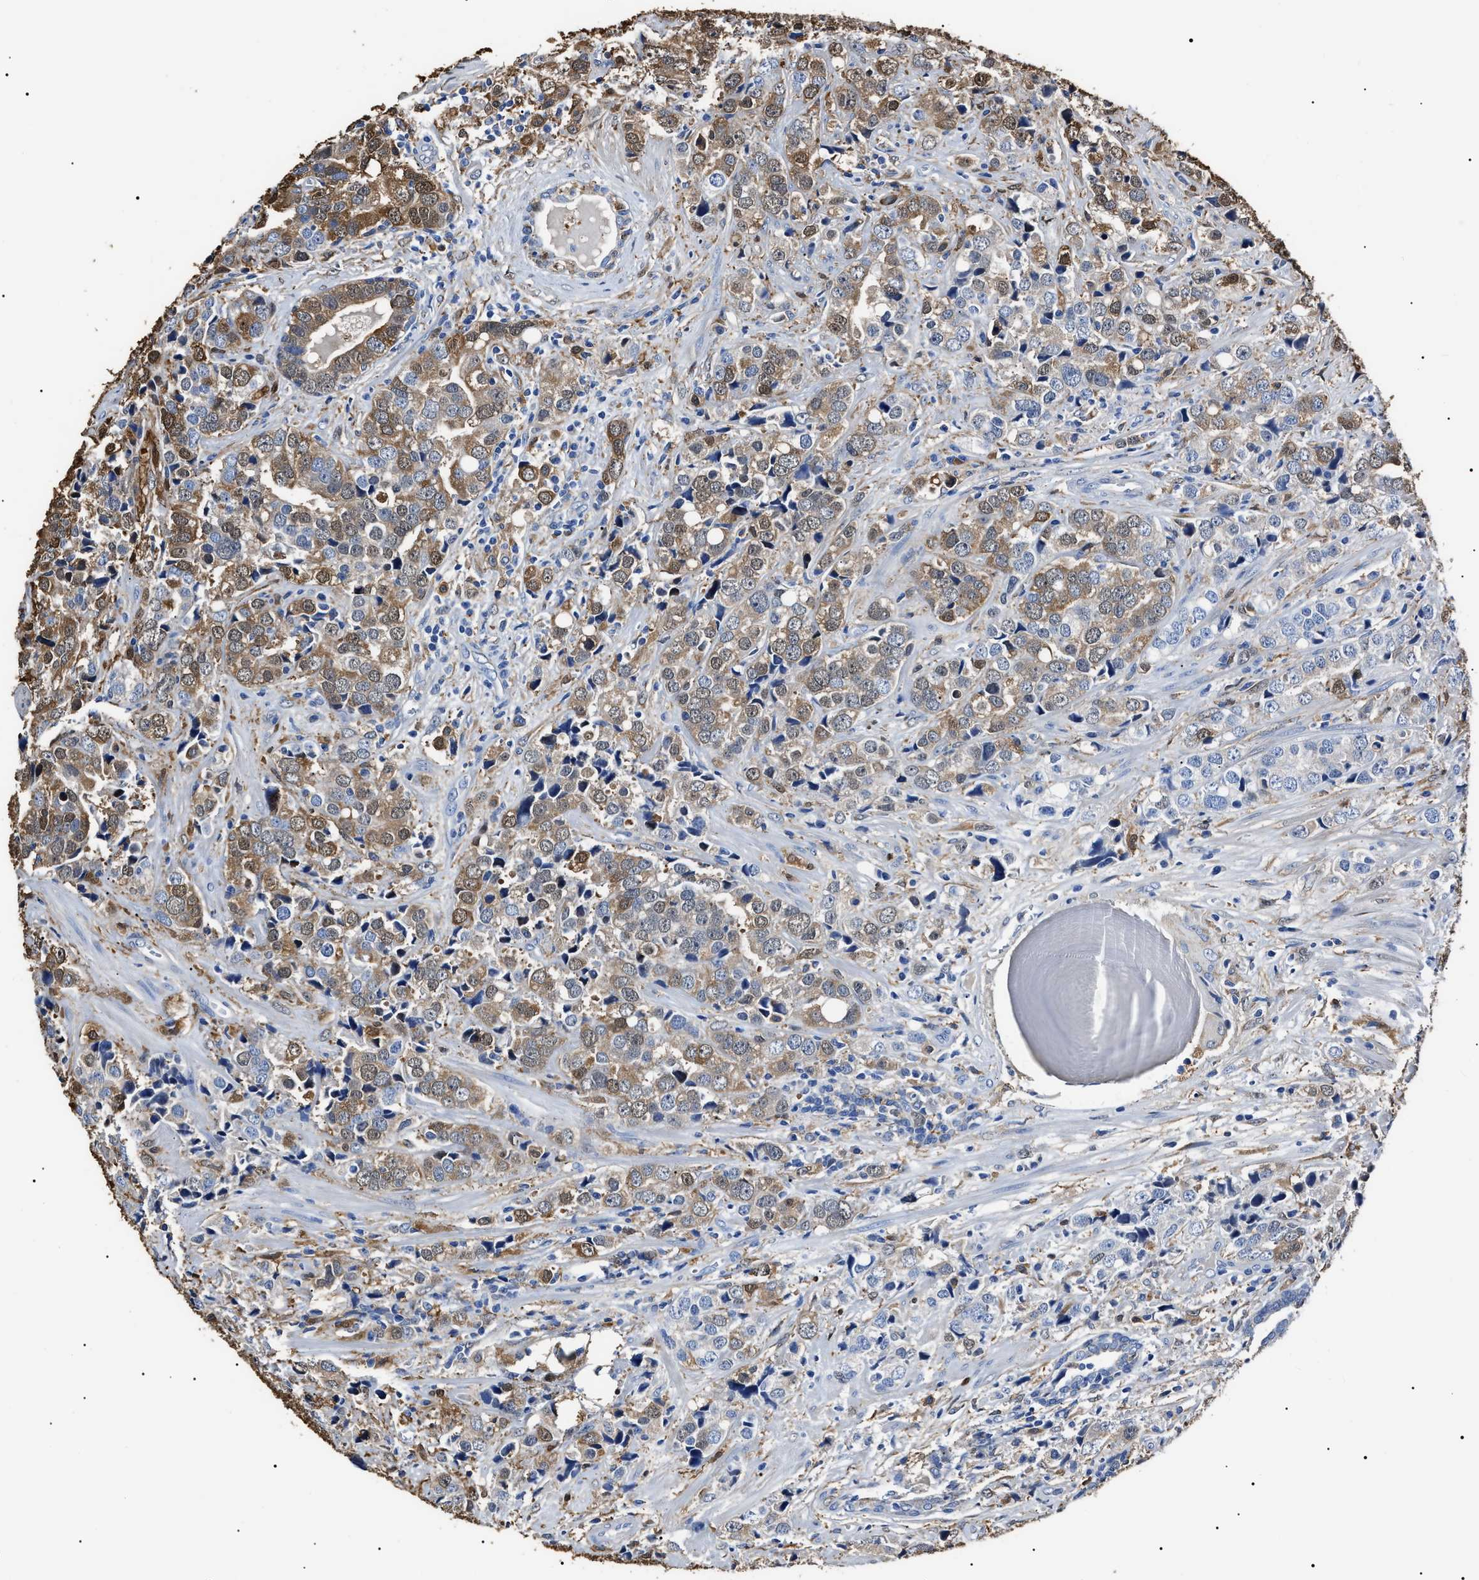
{"staining": {"intensity": "moderate", "quantity": "25%-75%", "location": "cytoplasmic/membranous"}, "tissue": "prostate cancer", "cell_type": "Tumor cells", "image_type": "cancer", "snomed": [{"axis": "morphology", "description": "Adenocarcinoma, High grade"}, {"axis": "topography", "description": "Prostate"}], "caption": "Immunohistochemistry (IHC) of human prostate cancer (high-grade adenocarcinoma) reveals medium levels of moderate cytoplasmic/membranous expression in about 25%-75% of tumor cells.", "gene": "ALDH1A1", "patient": {"sex": "male", "age": 71}}